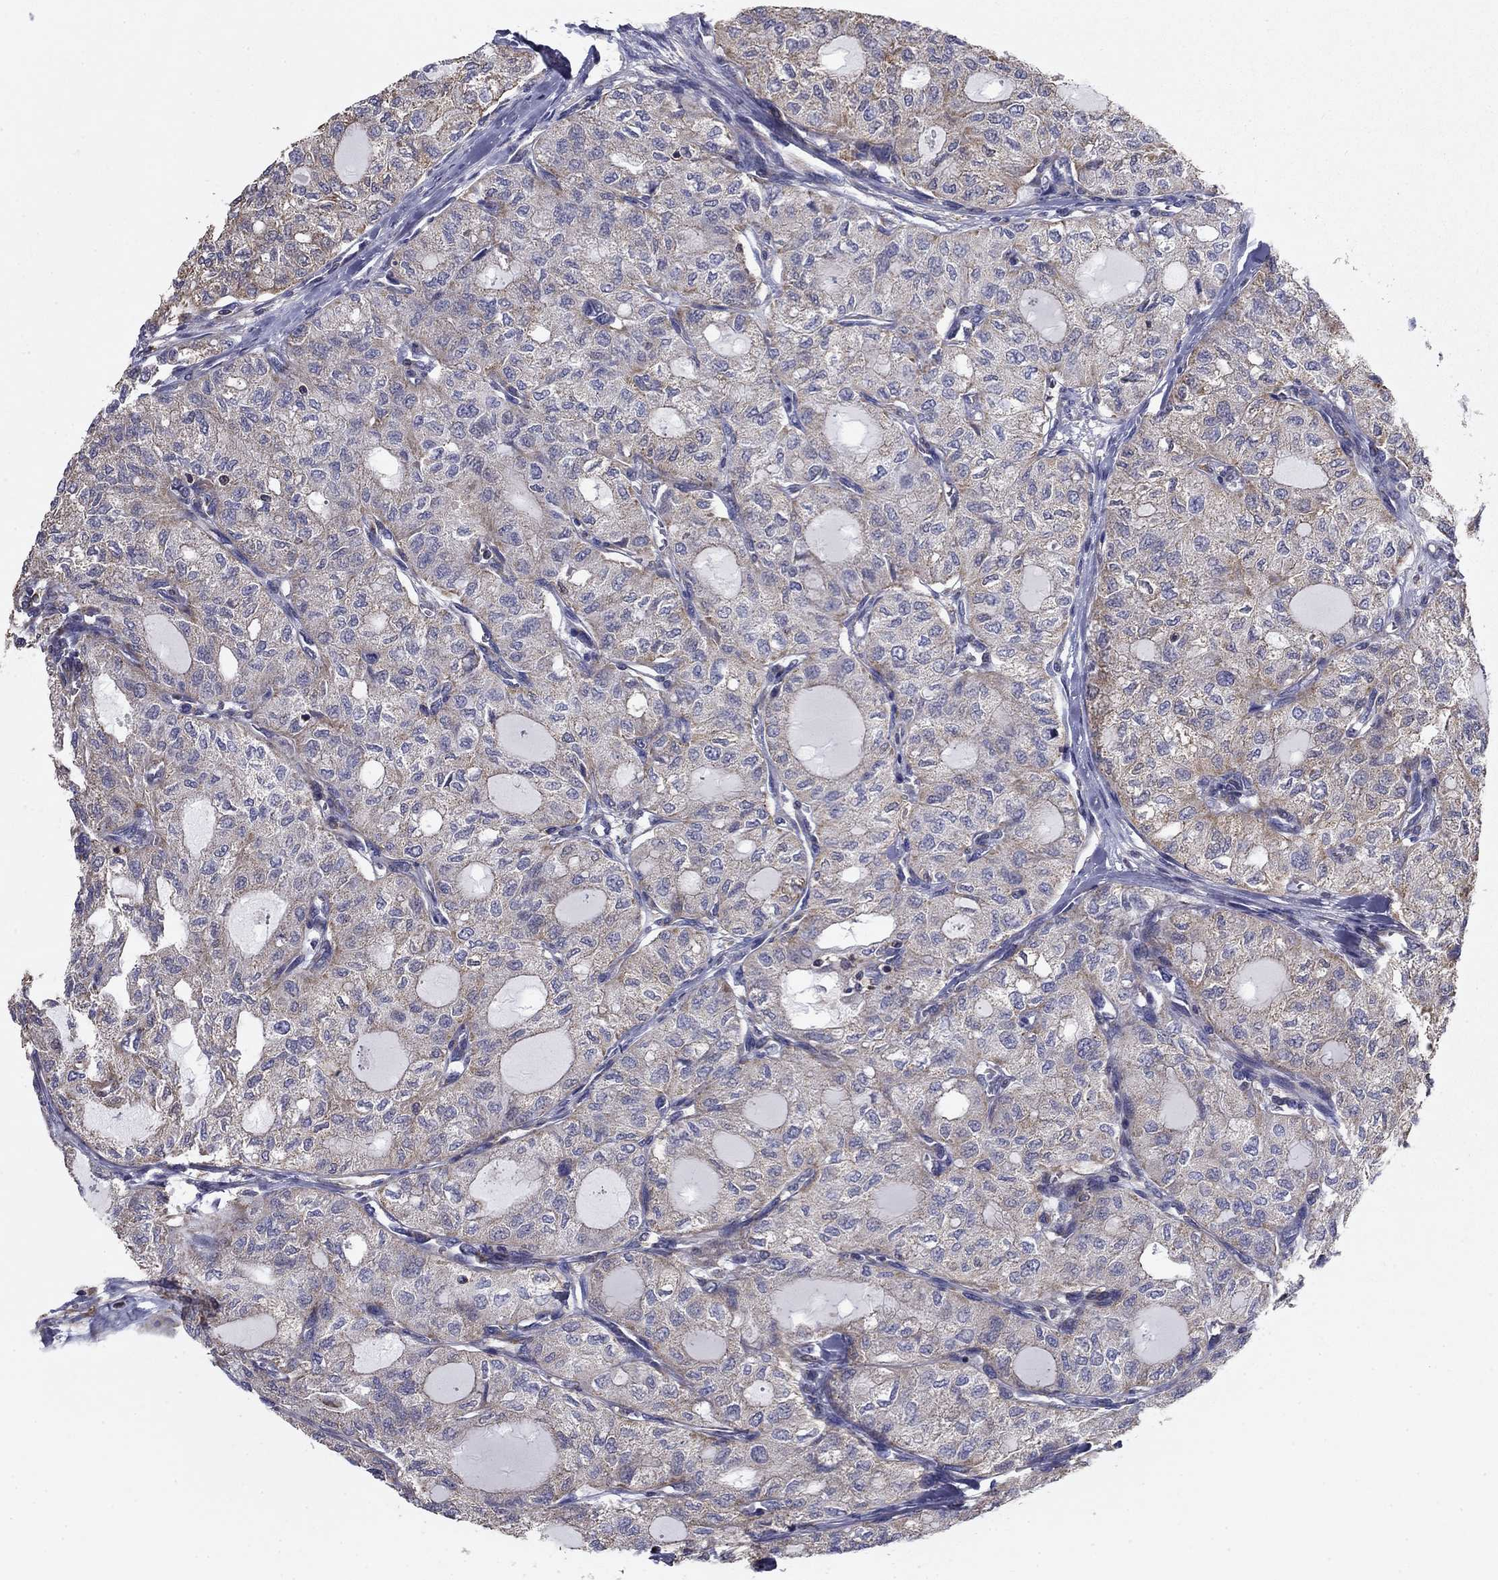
{"staining": {"intensity": "negative", "quantity": "none", "location": "none"}, "tissue": "thyroid cancer", "cell_type": "Tumor cells", "image_type": "cancer", "snomed": [{"axis": "morphology", "description": "Follicular adenoma carcinoma, NOS"}, {"axis": "topography", "description": "Thyroid gland"}], "caption": "An IHC micrograph of thyroid follicular adenoma carcinoma is shown. There is no staining in tumor cells of thyroid follicular adenoma carcinoma.", "gene": "NME5", "patient": {"sex": "male", "age": 75}}